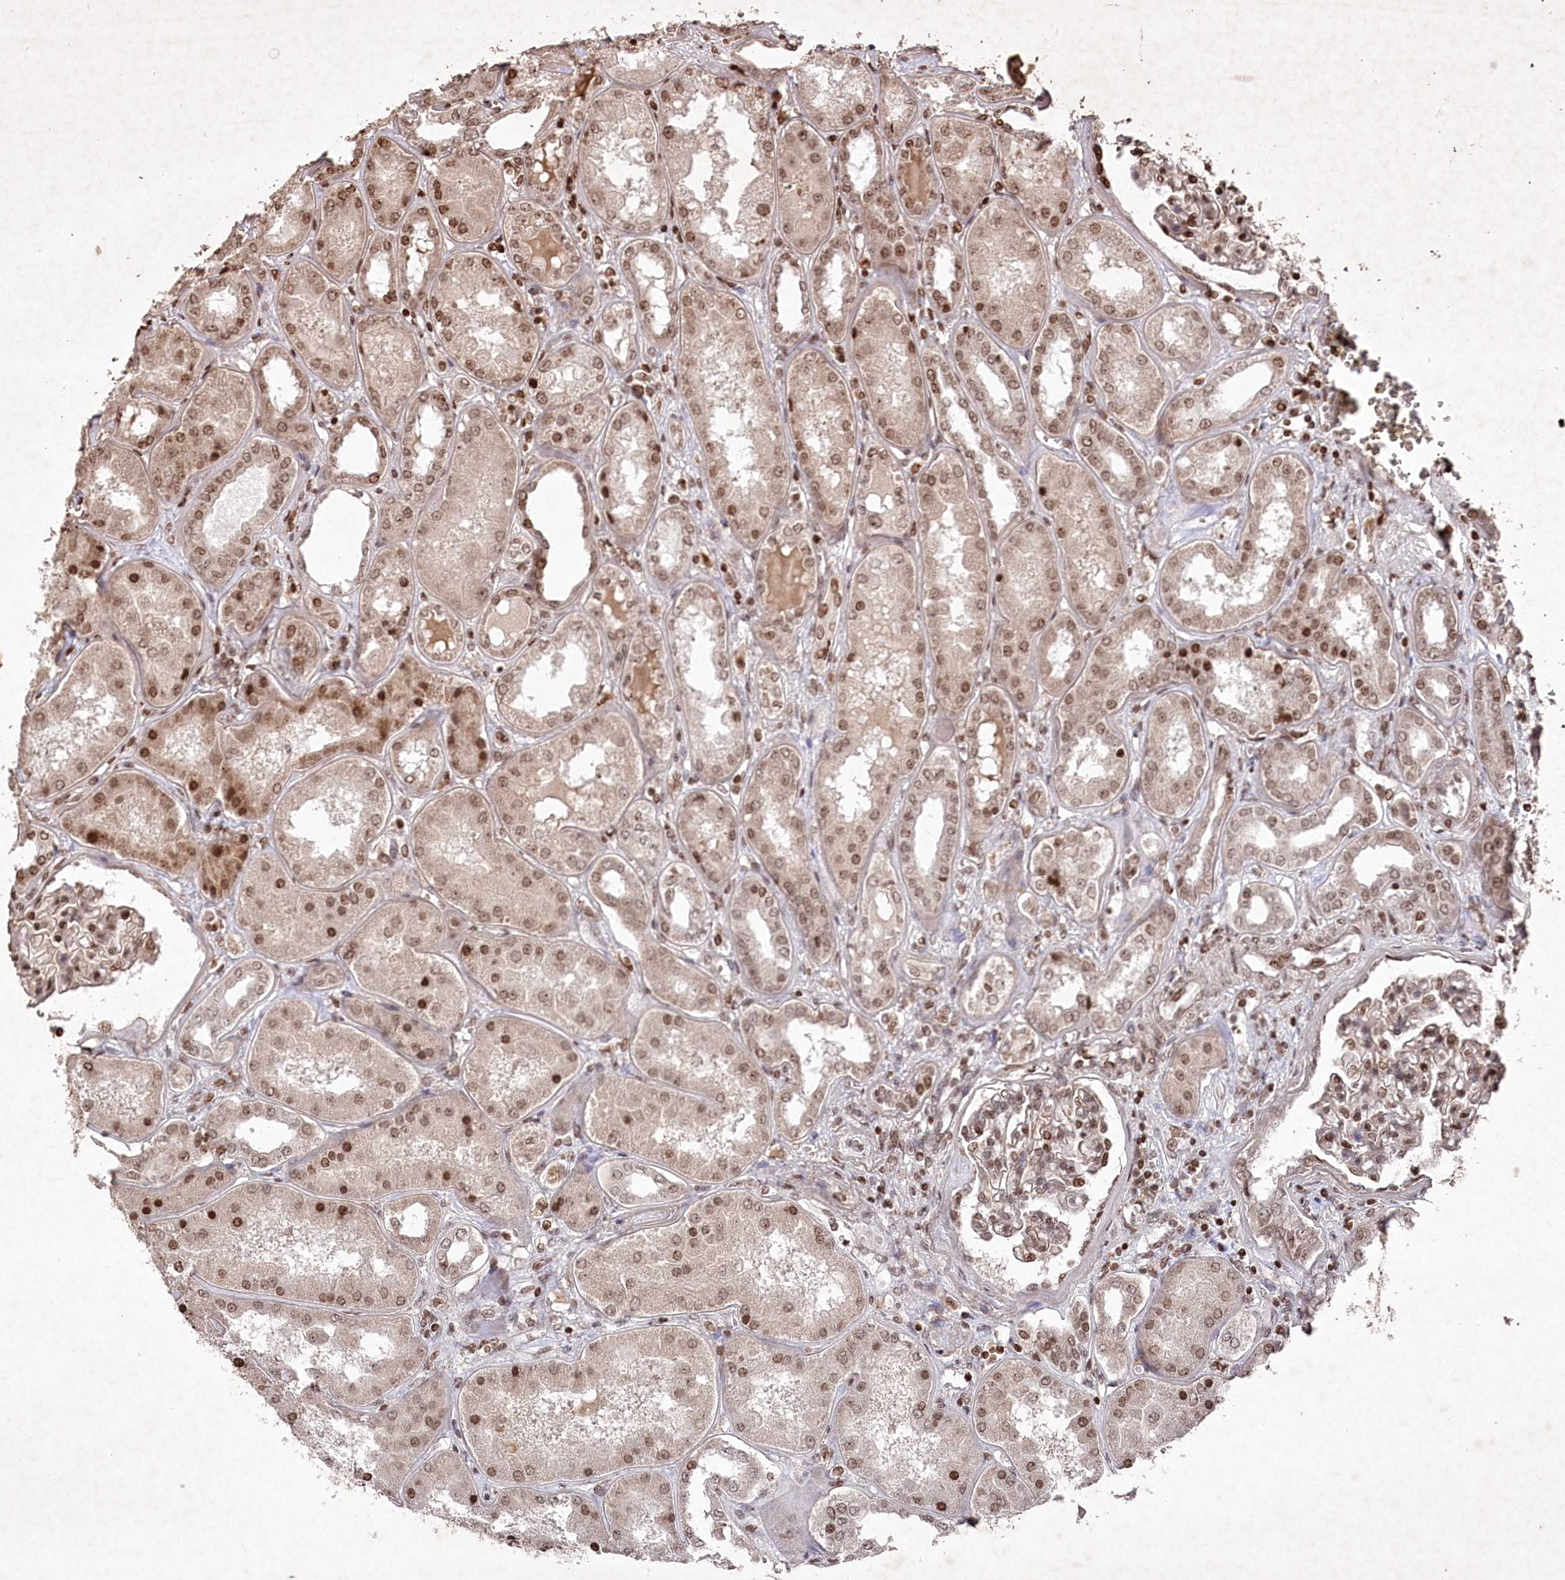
{"staining": {"intensity": "strong", "quantity": ">75%", "location": "nuclear"}, "tissue": "kidney", "cell_type": "Cells in glomeruli", "image_type": "normal", "snomed": [{"axis": "morphology", "description": "Normal tissue, NOS"}, {"axis": "topography", "description": "Kidney"}], "caption": "Brown immunohistochemical staining in unremarkable kidney demonstrates strong nuclear staining in about >75% of cells in glomeruli.", "gene": "CCSER2", "patient": {"sex": "female", "age": 56}}